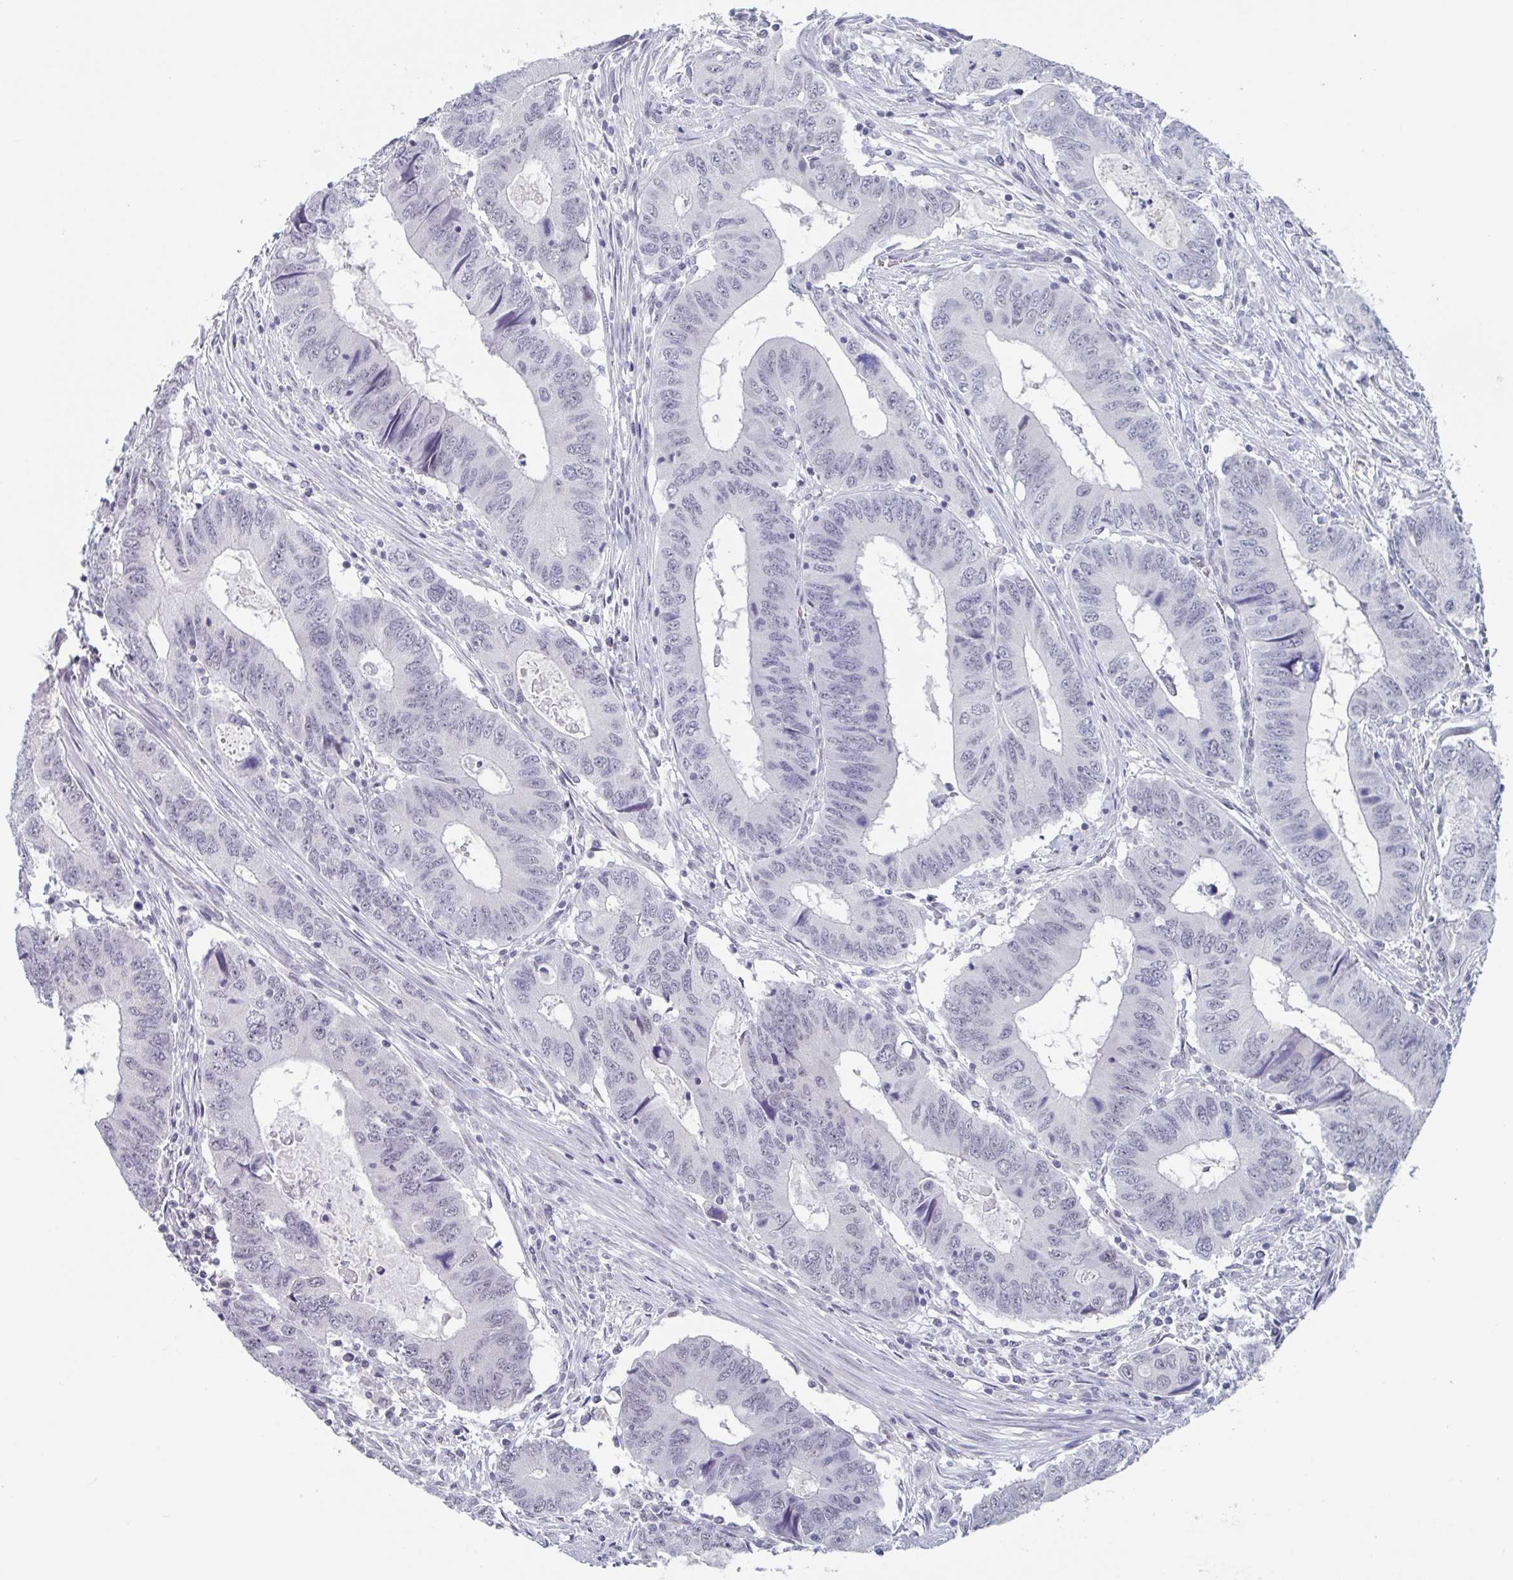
{"staining": {"intensity": "negative", "quantity": "none", "location": "none"}, "tissue": "colorectal cancer", "cell_type": "Tumor cells", "image_type": "cancer", "snomed": [{"axis": "morphology", "description": "Adenocarcinoma, NOS"}, {"axis": "topography", "description": "Colon"}], "caption": "DAB immunohistochemical staining of human adenocarcinoma (colorectal) demonstrates no significant expression in tumor cells. Nuclei are stained in blue.", "gene": "KDM4D", "patient": {"sex": "male", "age": 53}}